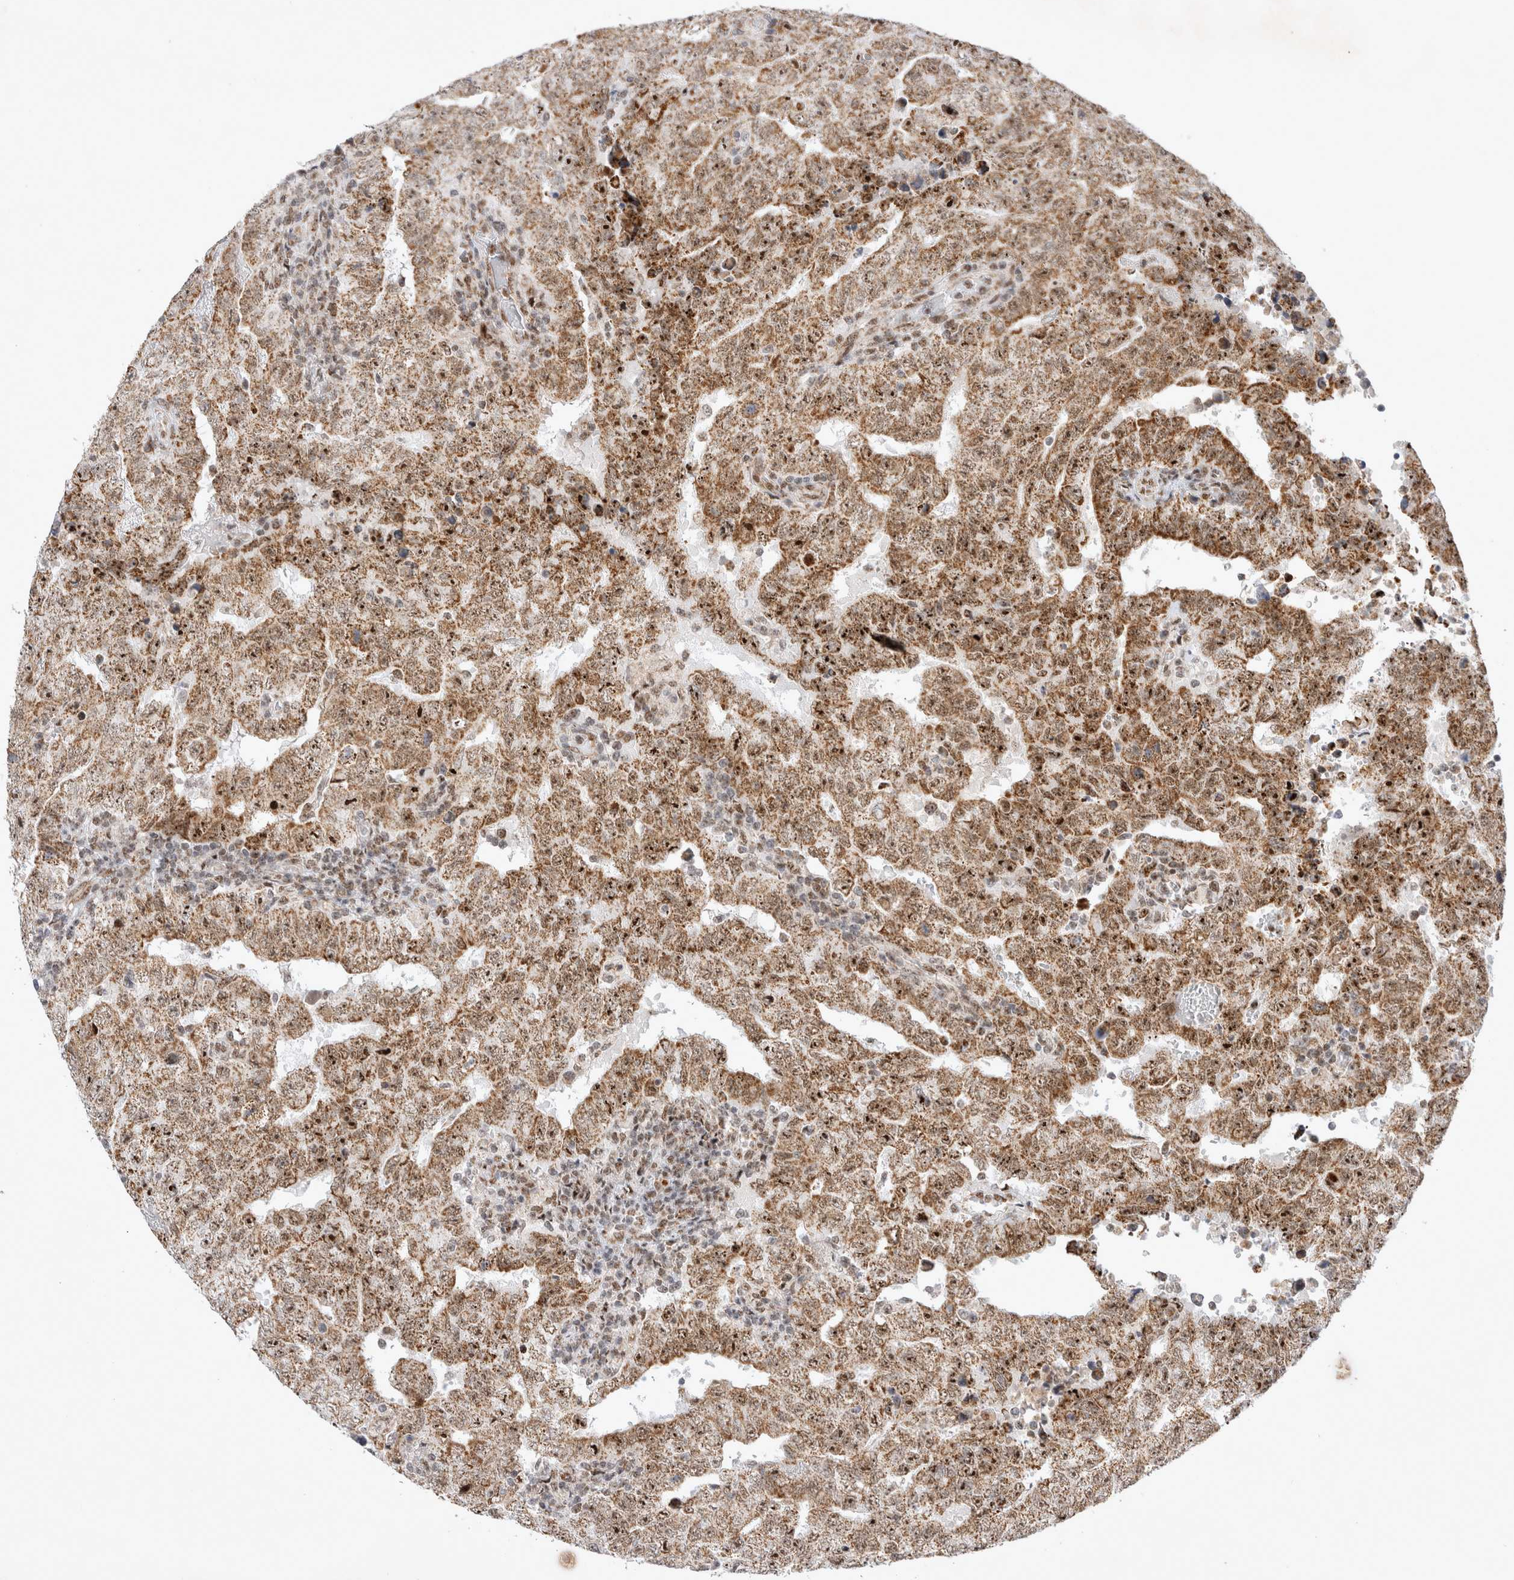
{"staining": {"intensity": "moderate", "quantity": ">75%", "location": "cytoplasmic/membranous,nuclear"}, "tissue": "testis cancer", "cell_type": "Tumor cells", "image_type": "cancer", "snomed": [{"axis": "morphology", "description": "Carcinoma, Embryonal, NOS"}, {"axis": "topography", "description": "Testis"}], "caption": "Immunohistochemistry photomicrograph of neoplastic tissue: testis embryonal carcinoma stained using IHC reveals medium levels of moderate protein expression localized specifically in the cytoplasmic/membranous and nuclear of tumor cells, appearing as a cytoplasmic/membranous and nuclear brown color.", "gene": "MRPL37", "patient": {"sex": "male", "age": 26}}